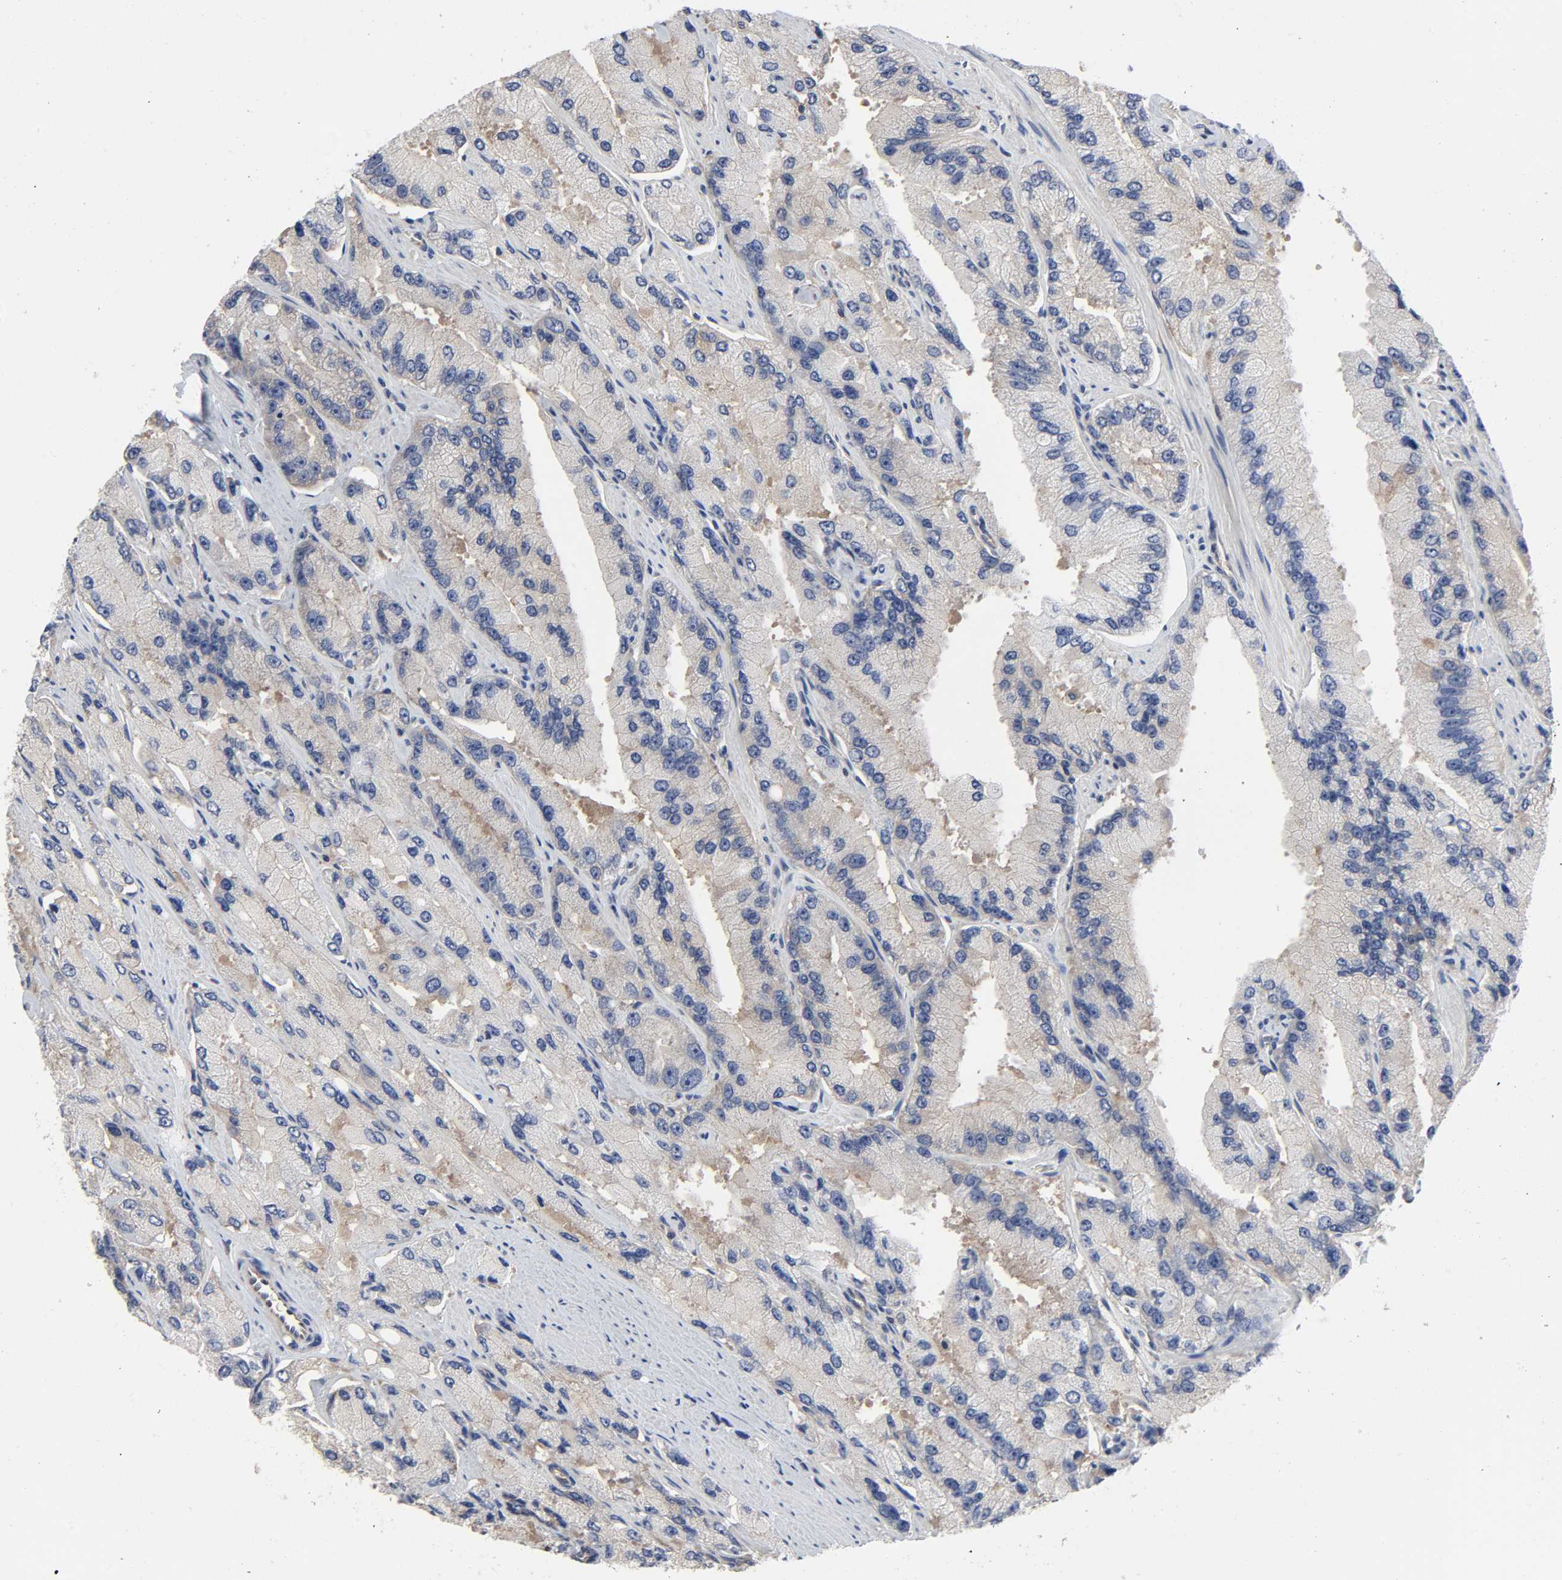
{"staining": {"intensity": "weak", "quantity": "<25%", "location": "cytoplasmic/membranous"}, "tissue": "prostate cancer", "cell_type": "Tumor cells", "image_type": "cancer", "snomed": [{"axis": "morphology", "description": "Adenocarcinoma, High grade"}, {"axis": "topography", "description": "Prostate"}], "caption": "The micrograph displays no significant expression in tumor cells of high-grade adenocarcinoma (prostate).", "gene": "DYNLT3", "patient": {"sex": "male", "age": 58}}